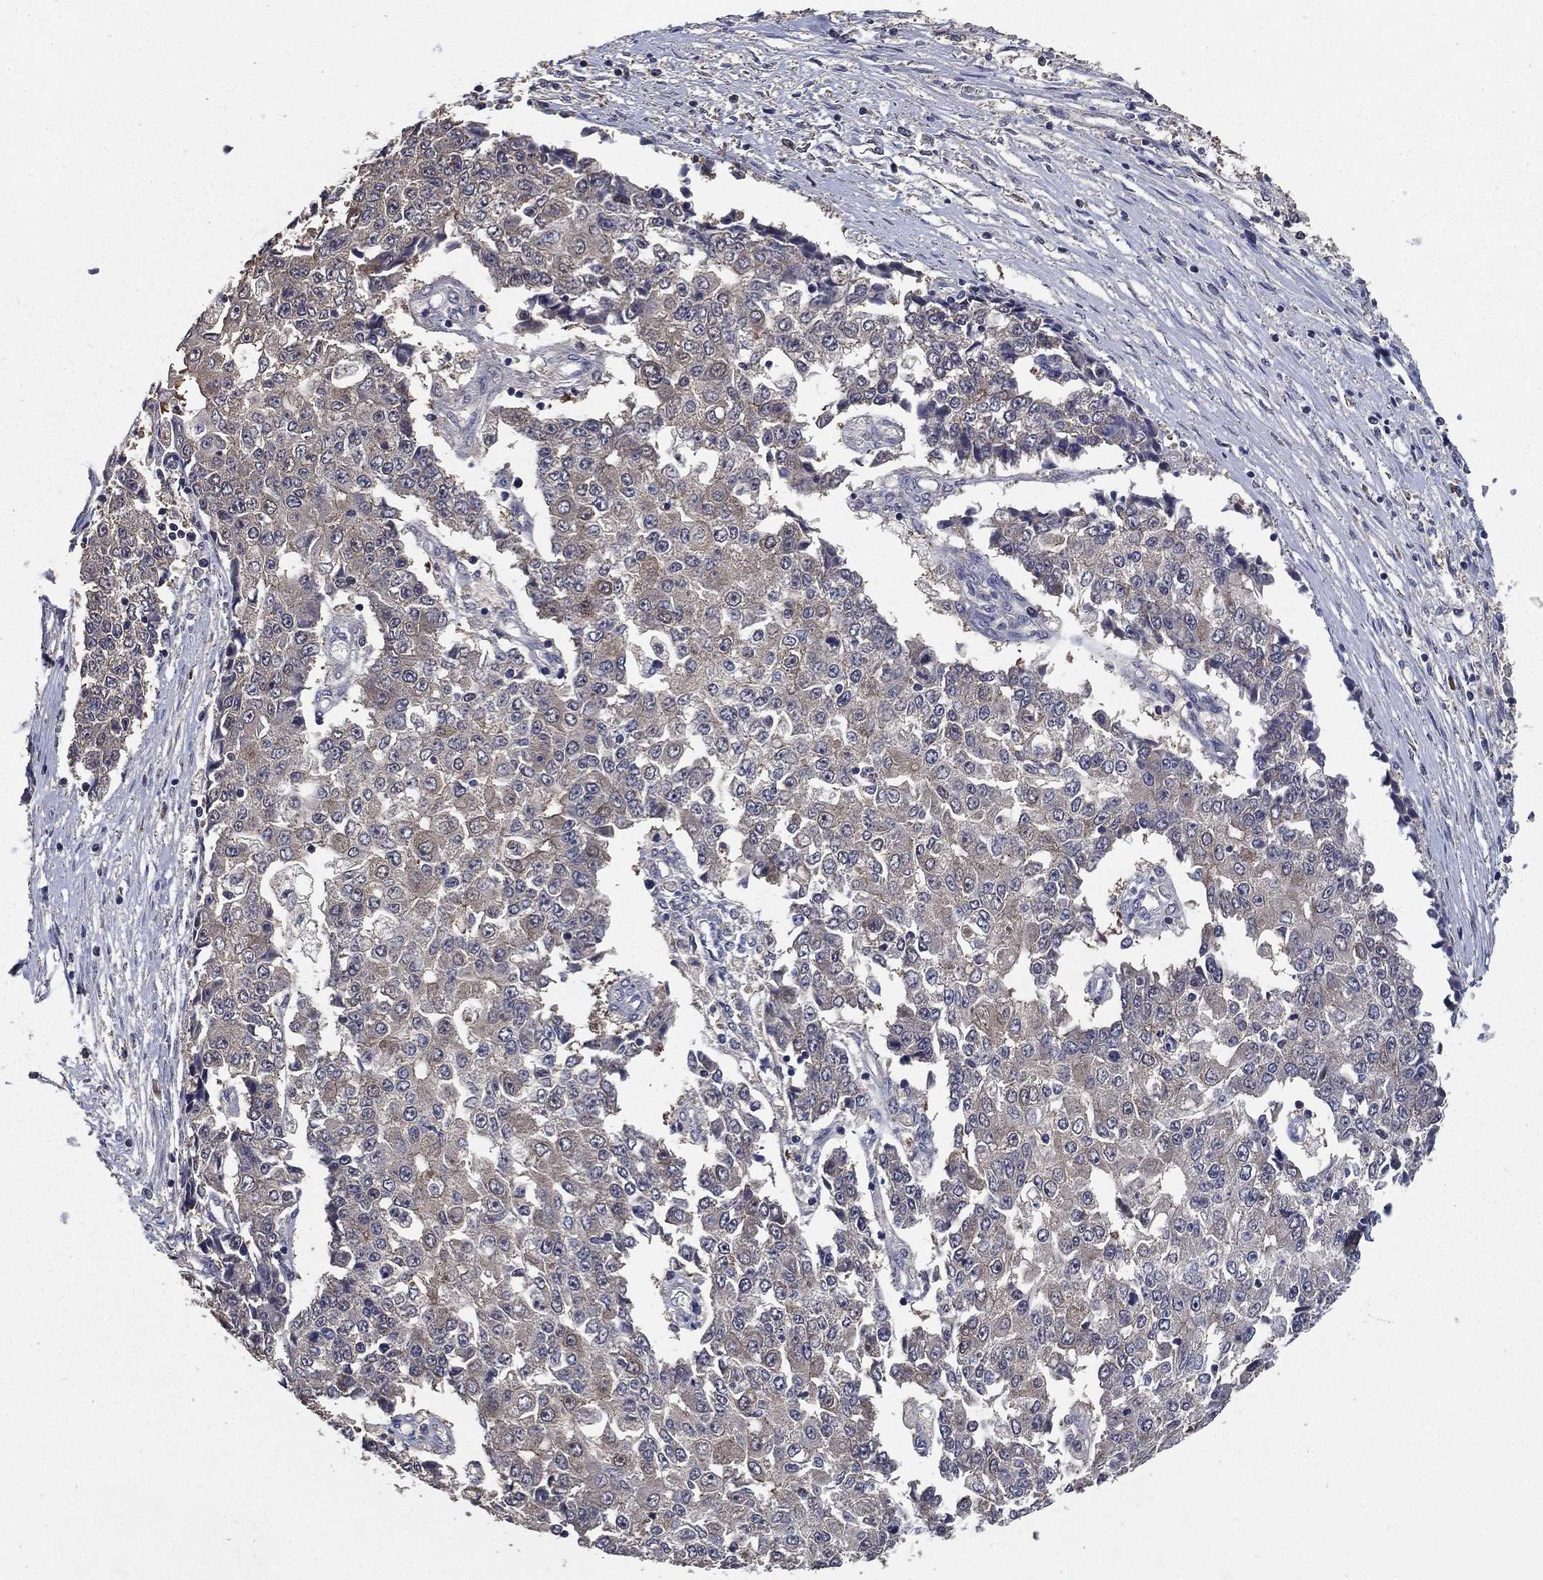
{"staining": {"intensity": "negative", "quantity": "none", "location": "none"}, "tissue": "ovarian cancer", "cell_type": "Tumor cells", "image_type": "cancer", "snomed": [{"axis": "morphology", "description": "Carcinoma, endometroid"}, {"axis": "topography", "description": "Ovary"}], "caption": "This histopathology image is of ovarian endometroid carcinoma stained with immunohistochemistry (IHC) to label a protein in brown with the nuclei are counter-stained blue. There is no positivity in tumor cells.", "gene": "PCNT", "patient": {"sex": "female", "age": 42}}